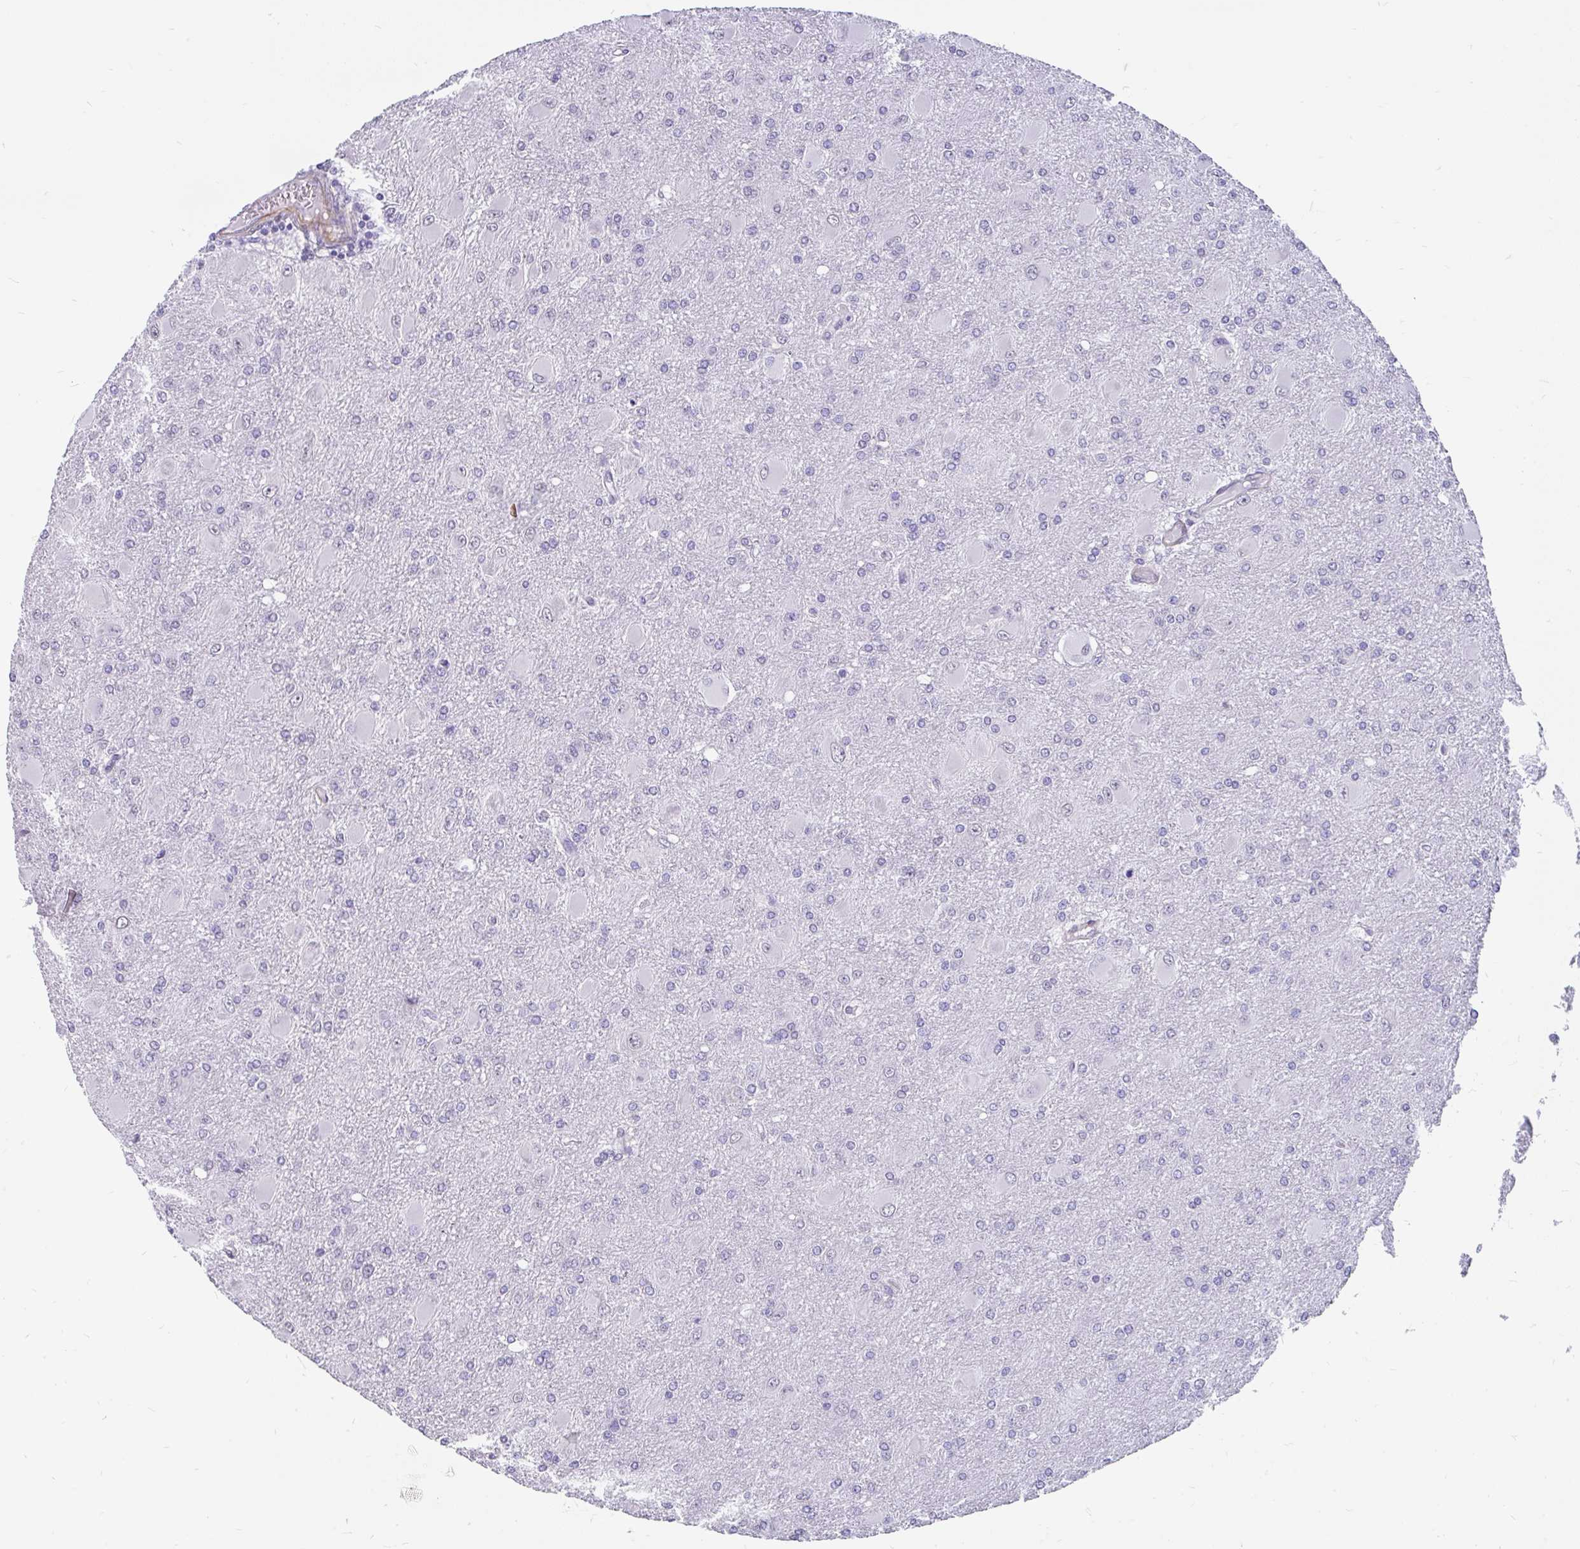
{"staining": {"intensity": "negative", "quantity": "none", "location": "none"}, "tissue": "glioma", "cell_type": "Tumor cells", "image_type": "cancer", "snomed": [{"axis": "morphology", "description": "Glioma, malignant, High grade"}, {"axis": "topography", "description": "Brain"}], "caption": "A high-resolution micrograph shows IHC staining of malignant high-grade glioma, which displays no significant expression in tumor cells.", "gene": "EML5", "patient": {"sex": "male", "age": 67}}